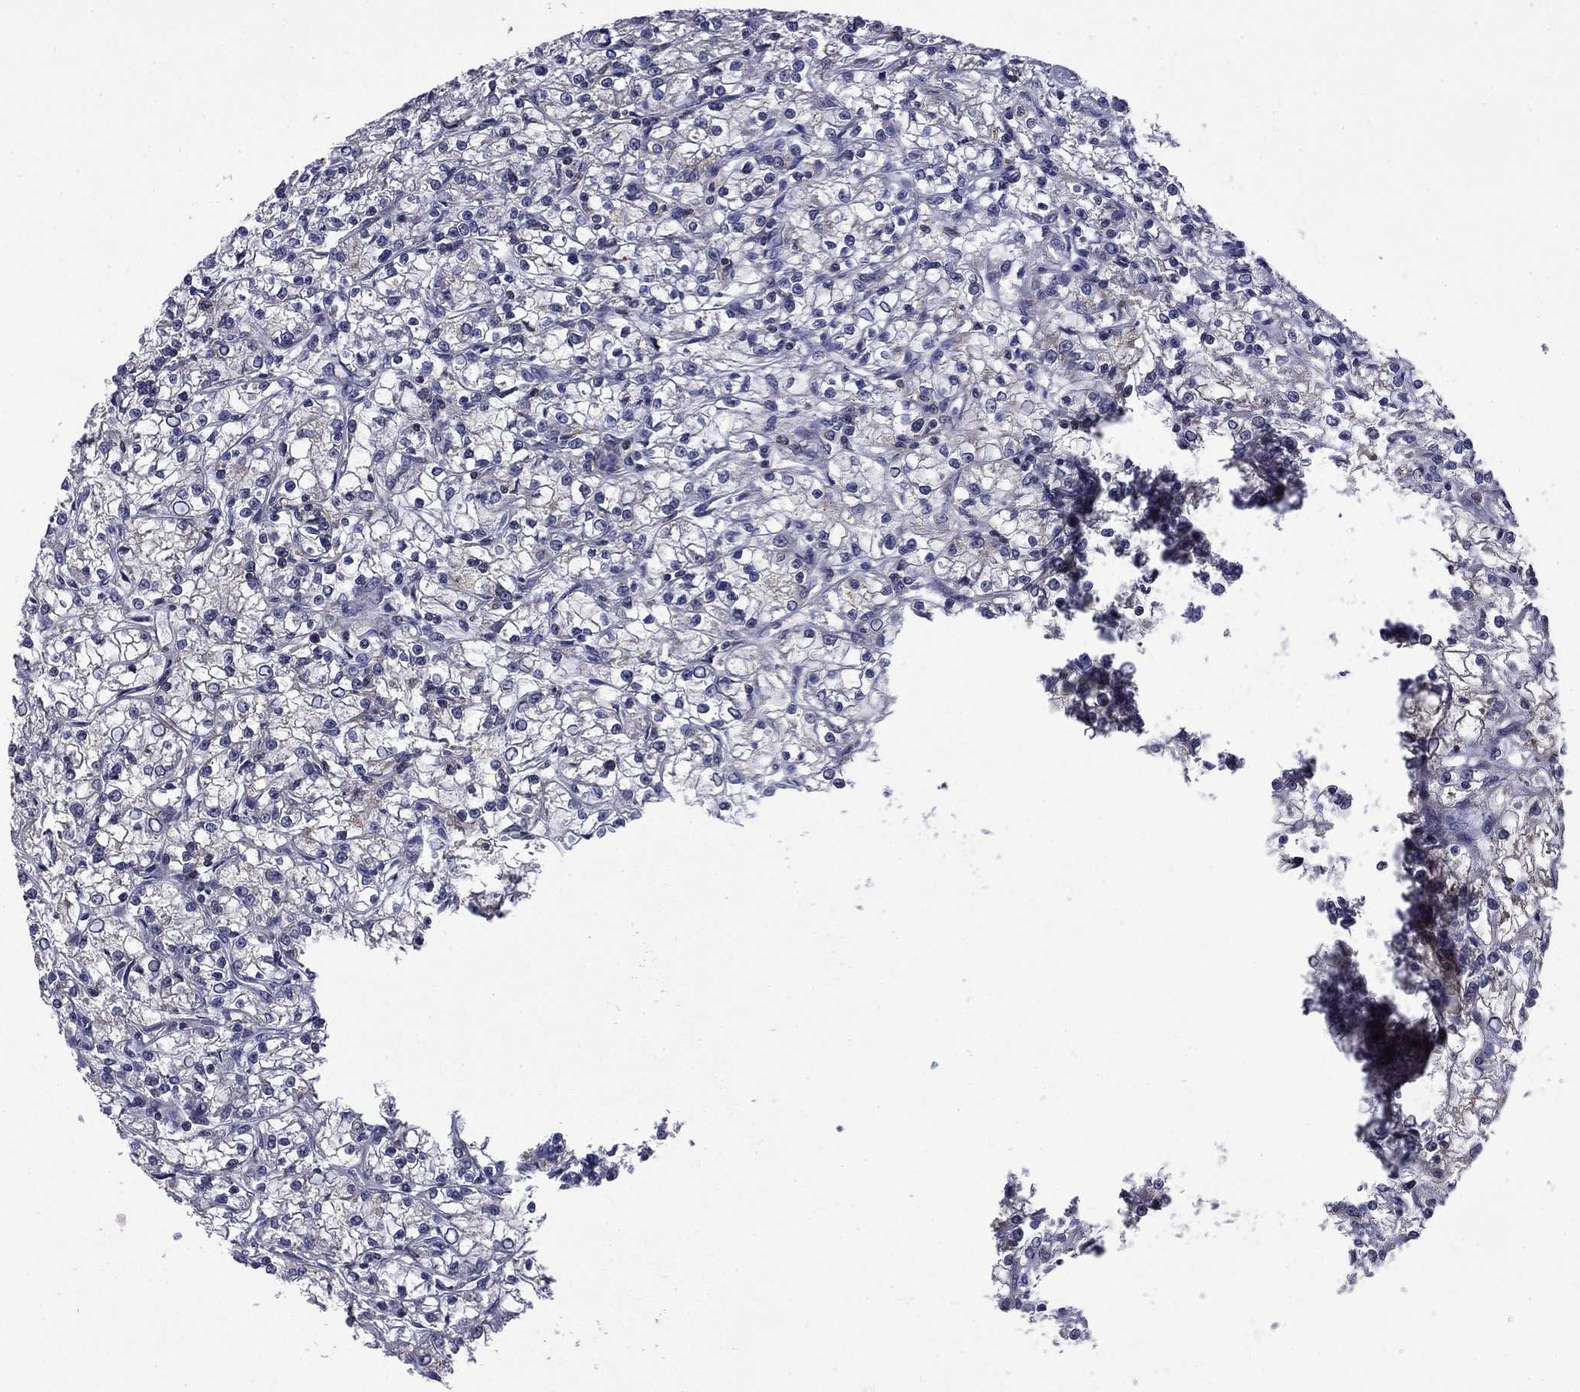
{"staining": {"intensity": "negative", "quantity": "none", "location": "none"}, "tissue": "renal cancer", "cell_type": "Tumor cells", "image_type": "cancer", "snomed": [{"axis": "morphology", "description": "Adenocarcinoma, NOS"}, {"axis": "topography", "description": "Kidney"}], "caption": "High magnification brightfield microscopy of renal cancer stained with DAB (brown) and counterstained with hematoxylin (blue): tumor cells show no significant staining. The staining was performed using DAB (3,3'-diaminobenzidine) to visualize the protein expression in brown, while the nuclei were stained in blue with hematoxylin (Magnification: 20x).", "gene": "CEACAM7", "patient": {"sex": "female", "age": 59}}